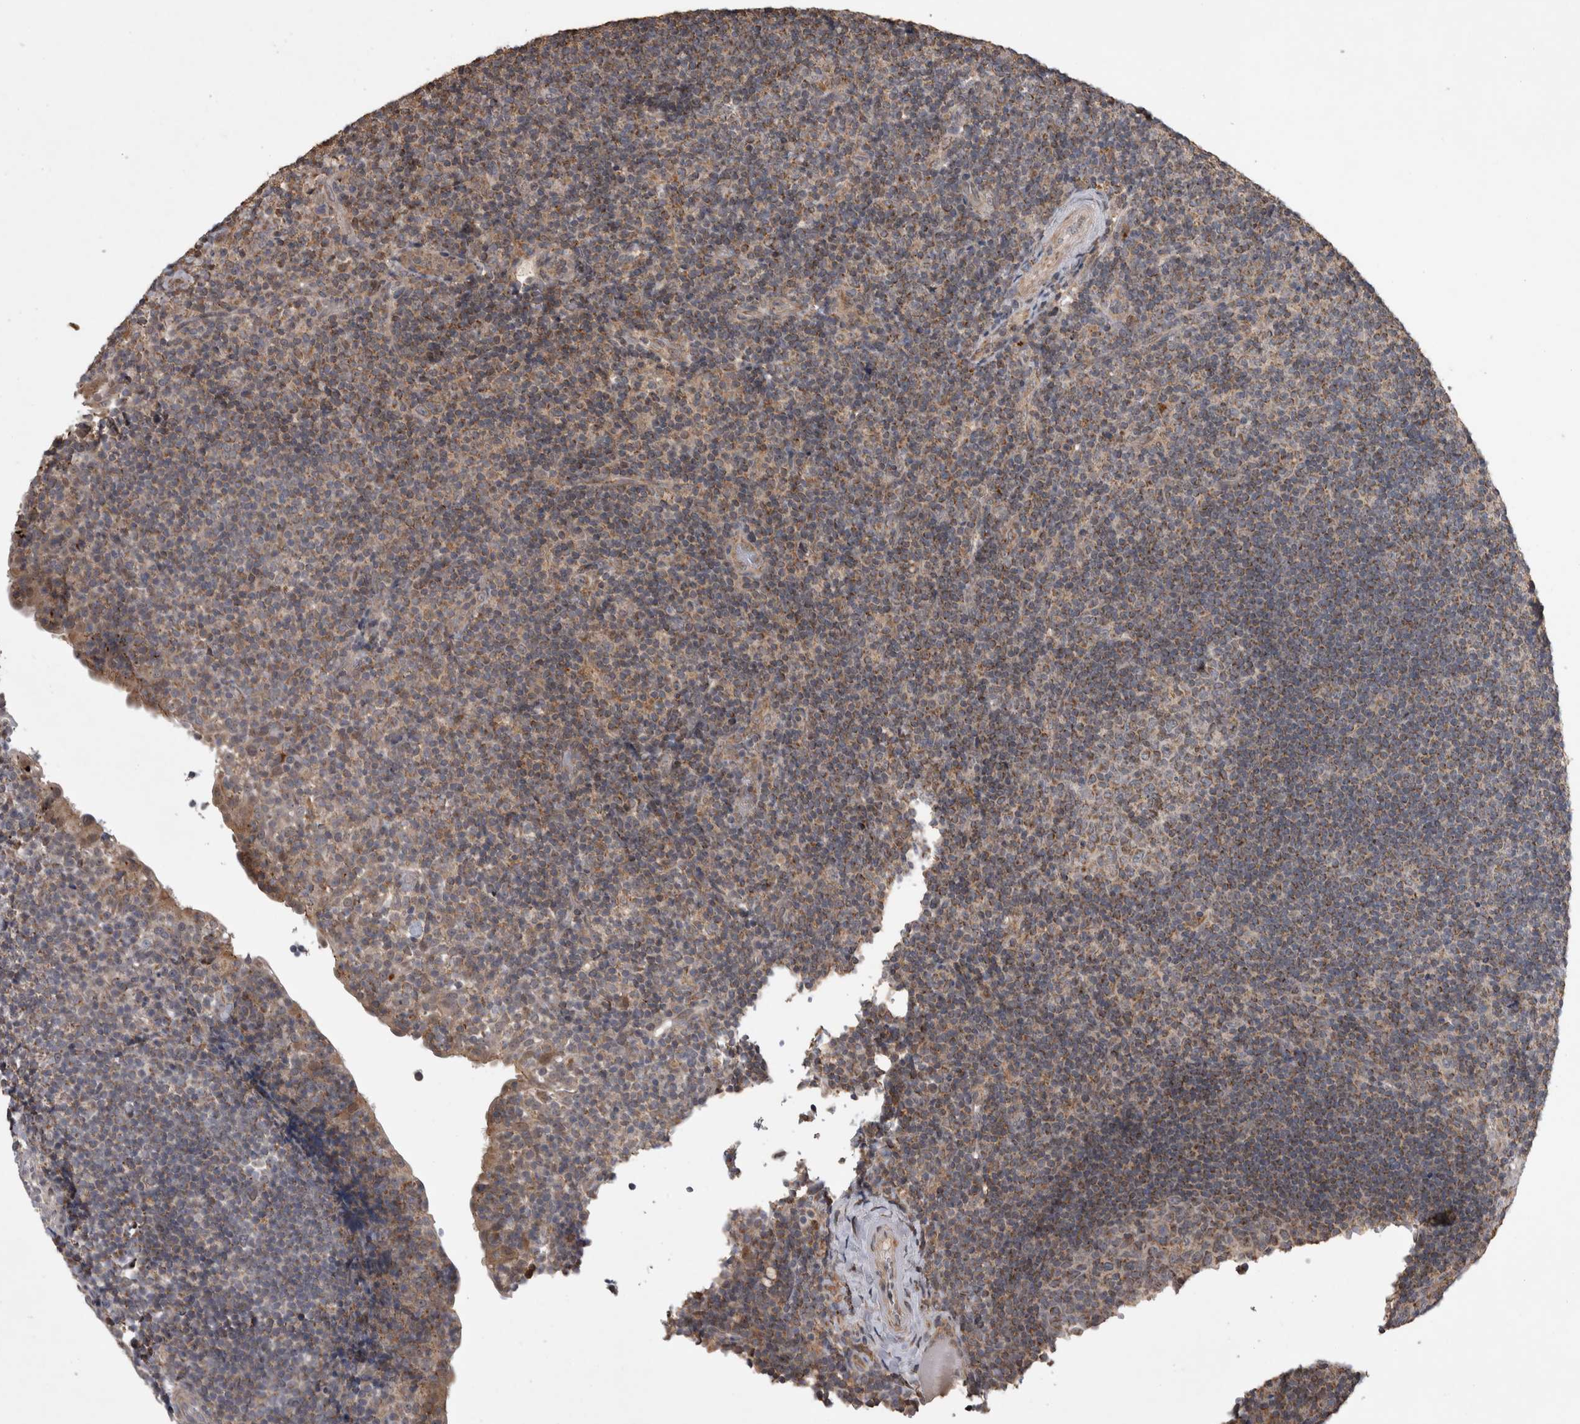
{"staining": {"intensity": "weak", "quantity": "25%-75%", "location": "cytoplasmic/membranous"}, "tissue": "tonsil", "cell_type": "Germinal center cells", "image_type": "normal", "snomed": [{"axis": "morphology", "description": "Normal tissue, NOS"}, {"axis": "topography", "description": "Tonsil"}], "caption": "Immunohistochemical staining of unremarkable tonsil reveals weak cytoplasmic/membranous protein expression in about 25%-75% of germinal center cells.", "gene": "KCNIP1", "patient": {"sex": "female", "age": 40}}